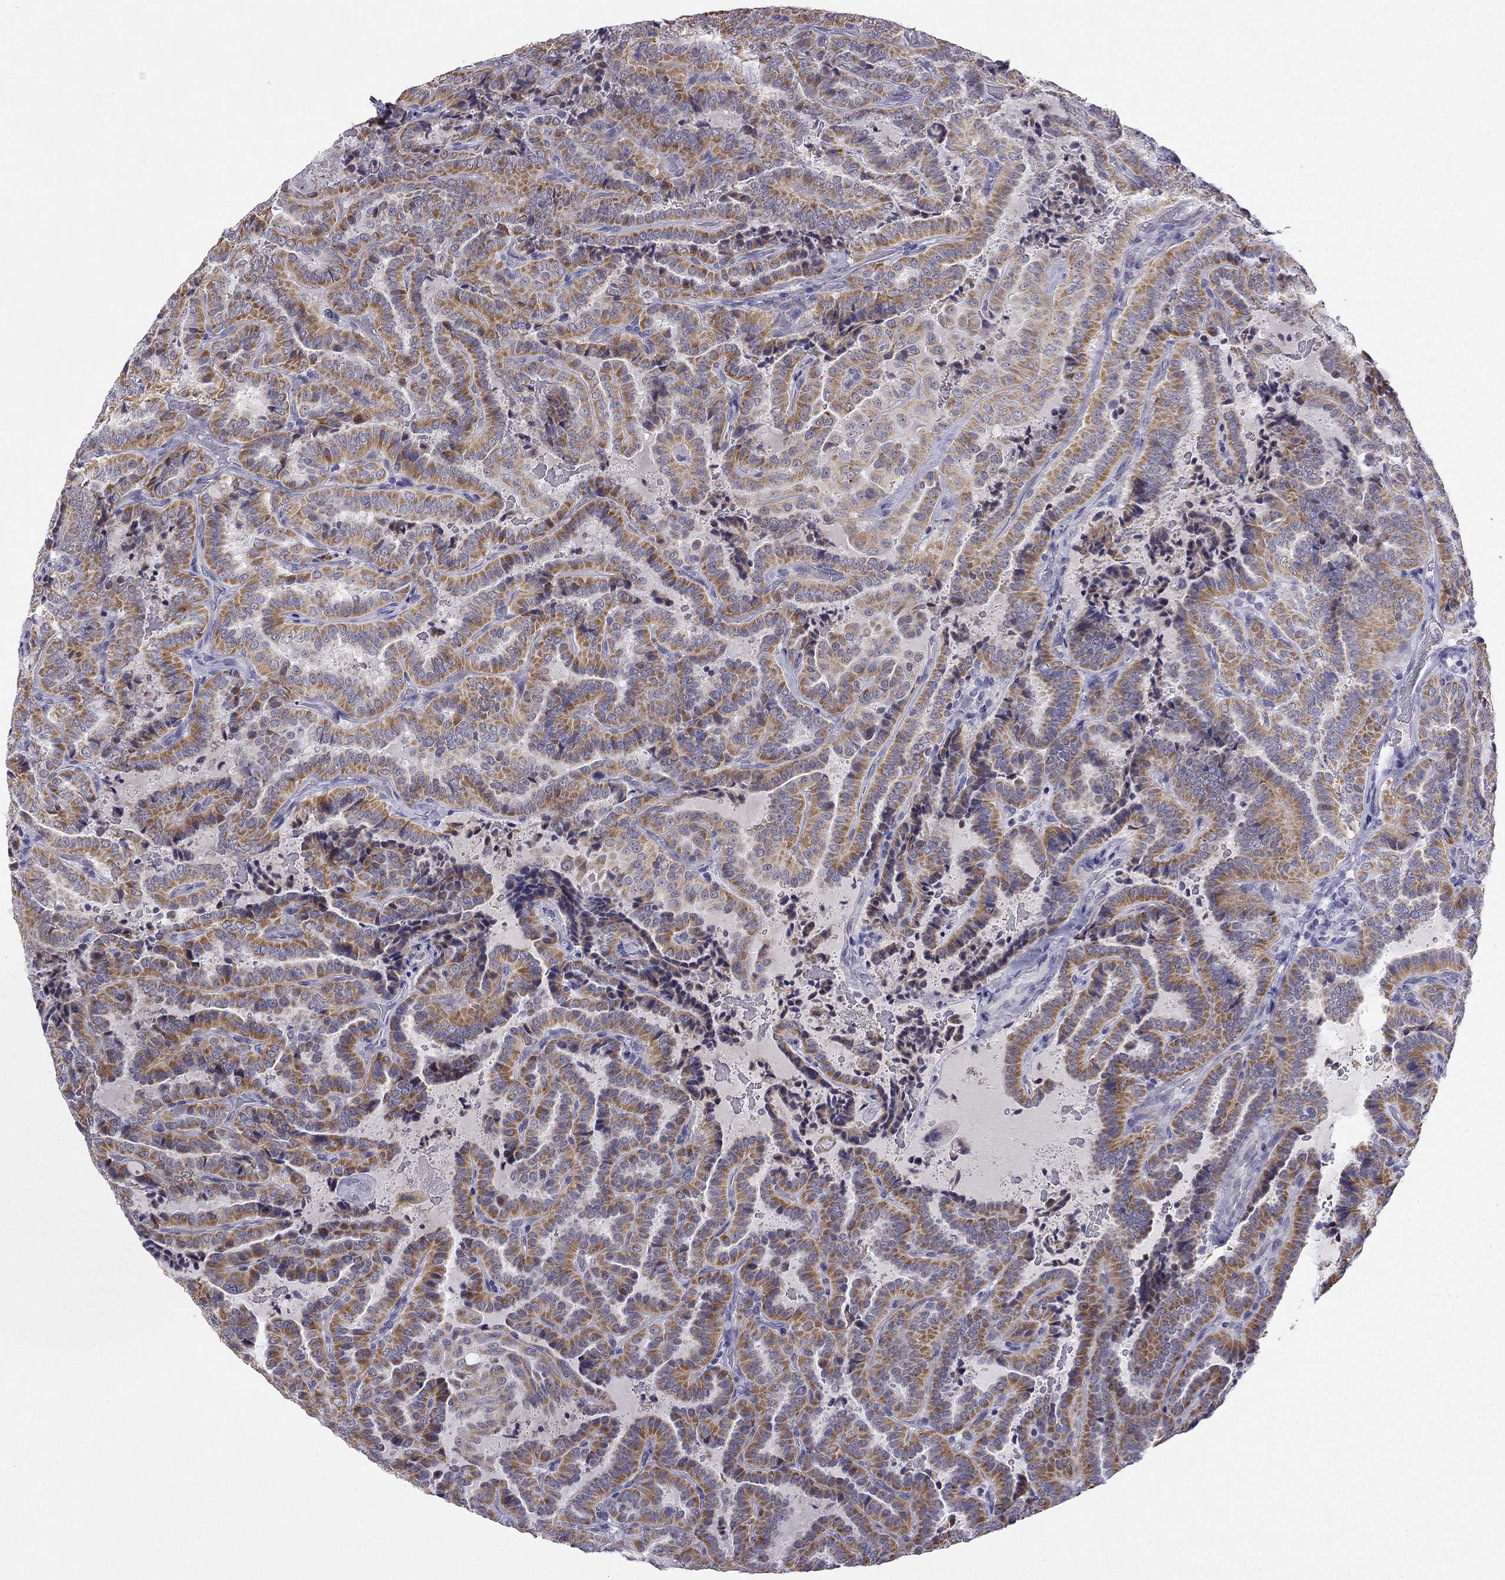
{"staining": {"intensity": "moderate", "quantity": ">75%", "location": "cytoplasmic/membranous"}, "tissue": "thyroid cancer", "cell_type": "Tumor cells", "image_type": "cancer", "snomed": [{"axis": "morphology", "description": "Papillary adenocarcinoma, NOS"}, {"axis": "topography", "description": "Thyroid gland"}], "caption": "Papillary adenocarcinoma (thyroid) stained for a protein exhibits moderate cytoplasmic/membranous positivity in tumor cells.", "gene": "C5orf49", "patient": {"sex": "female", "age": 39}}